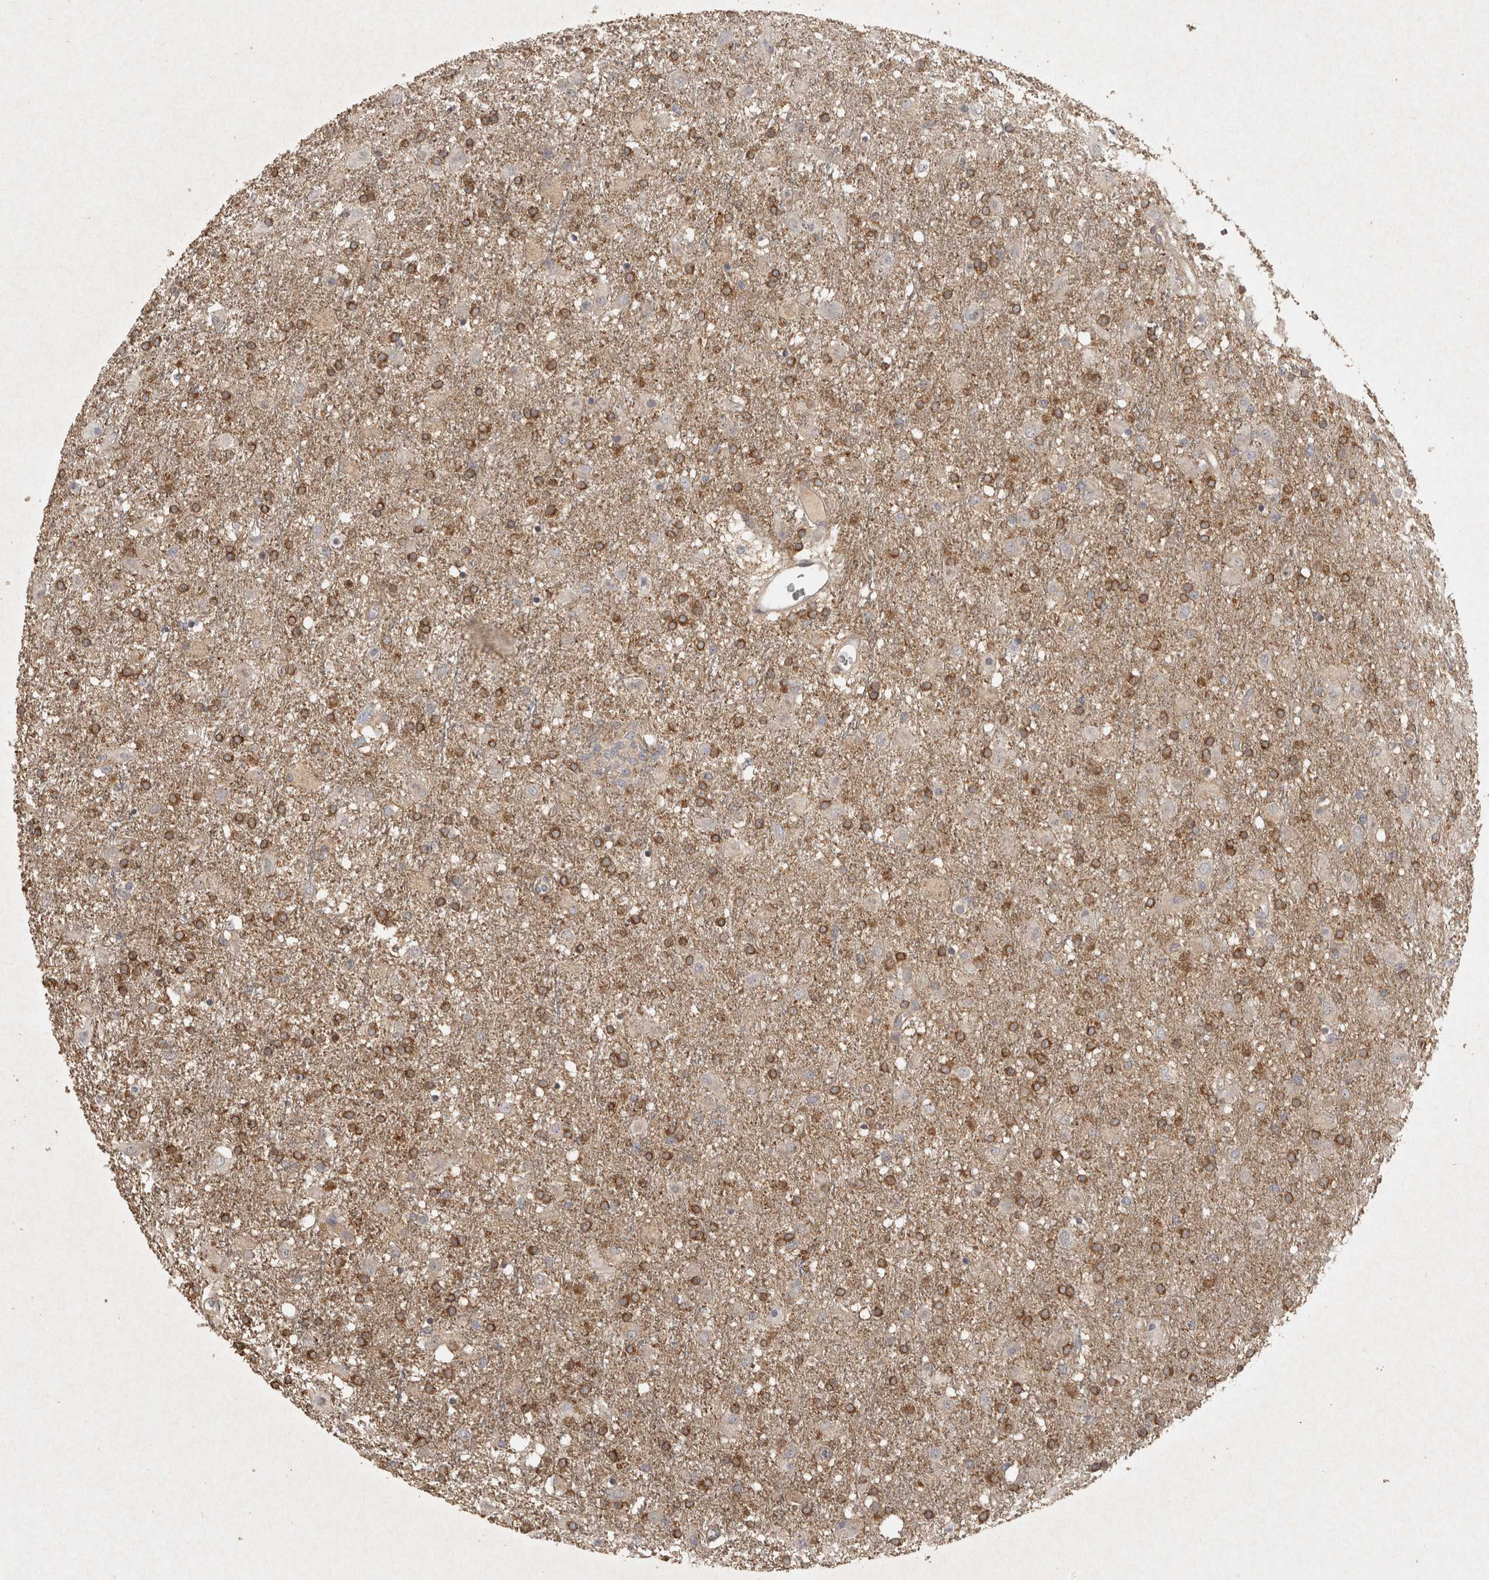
{"staining": {"intensity": "moderate", "quantity": "25%-75%", "location": "cytoplasmic/membranous"}, "tissue": "glioma", "cell_type": "Tumor cells", "image_type": "cancer", "snomed": [{"axis": "morphology", "description": "Glioma, malignant, Low grade"}, {"axis": "topography", "description": "Brain"}], "caption": "Protein staining reveals moderate cytoplasmic/membranous staining in about 25%-75% of tumor cells in glioma.", "gene": "OSTN", "patient": {"sex": "male", "age": 65}}